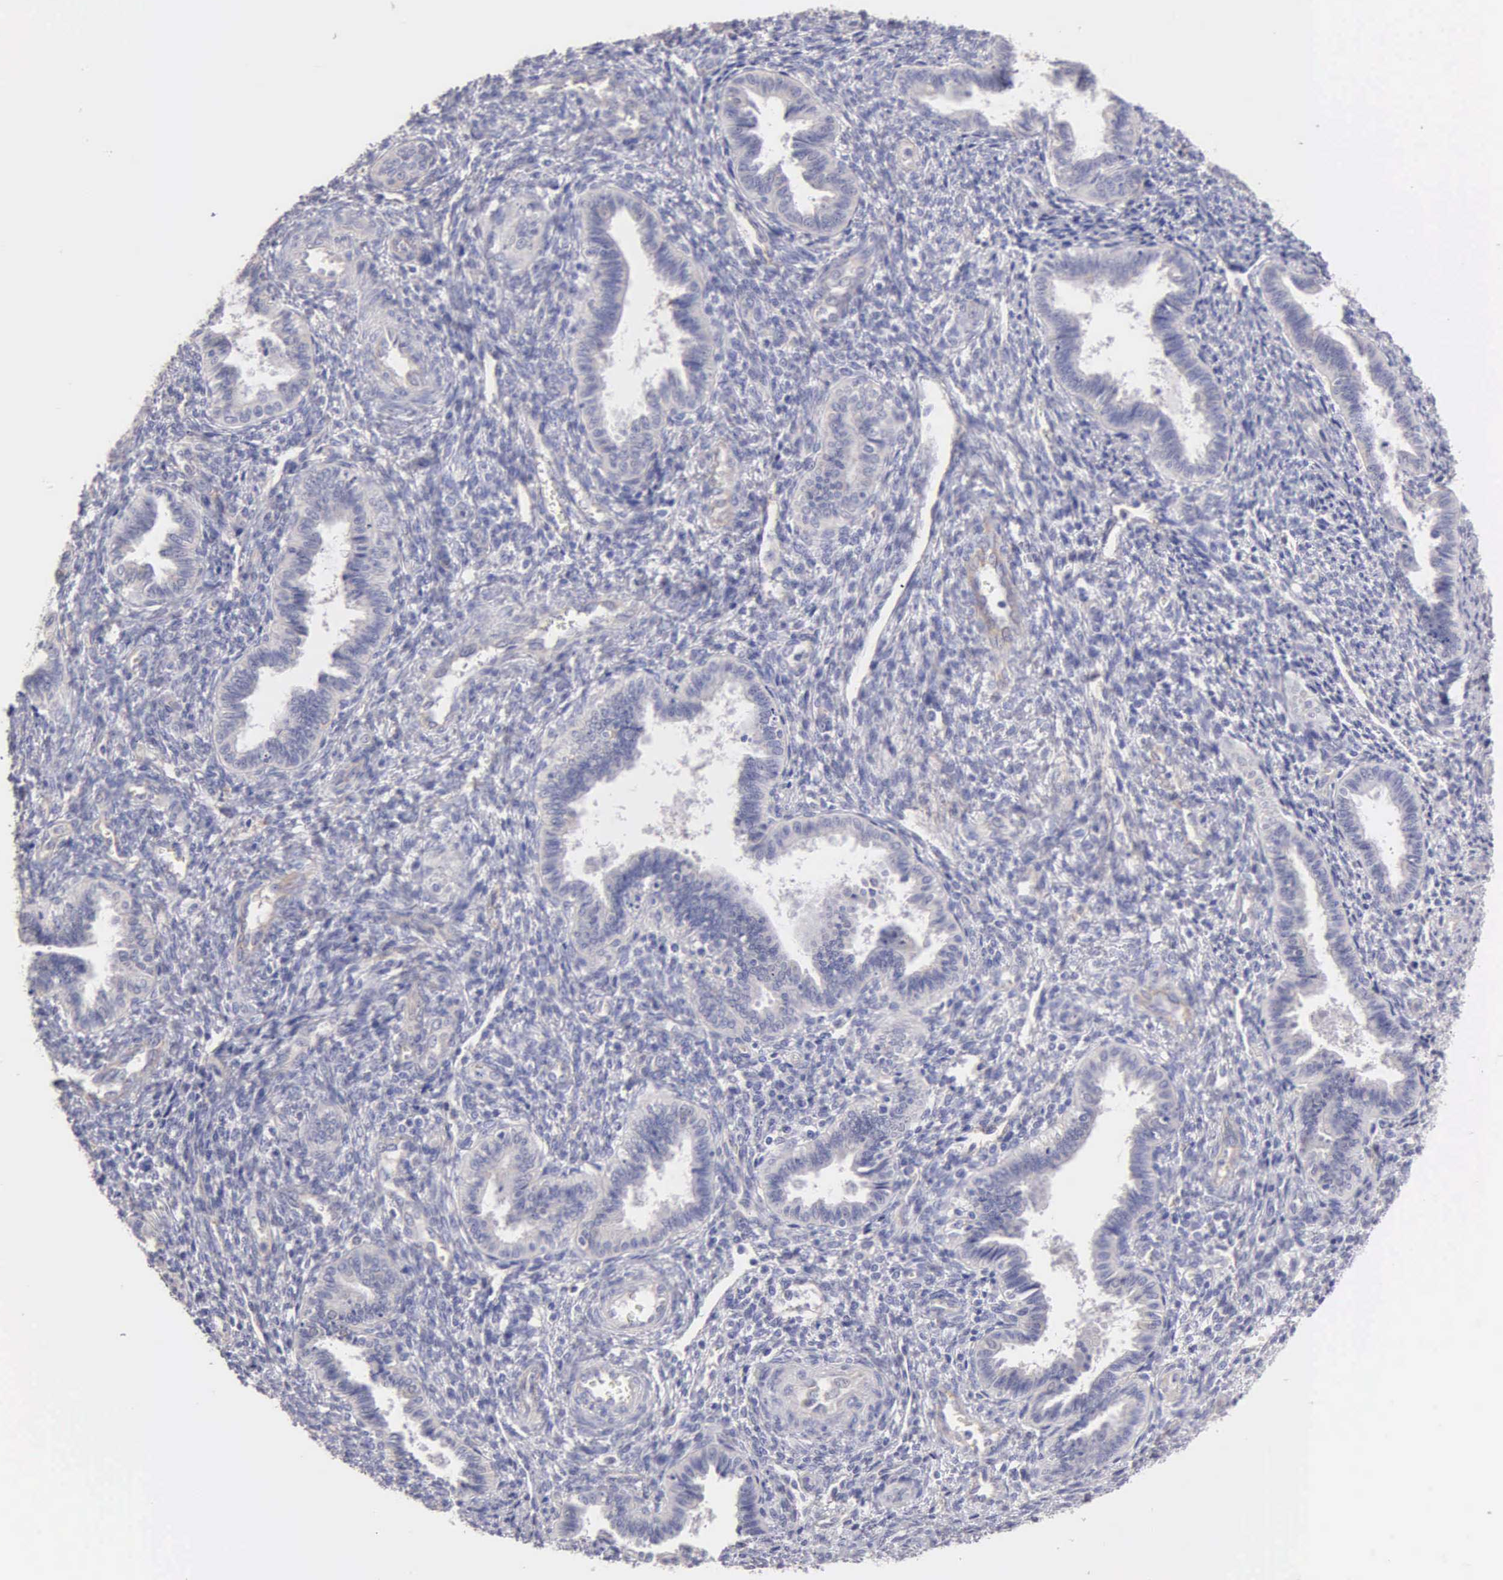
{"staining": {"intensity": "negative", "quantity": "none", "location": "none"}, "tissue": "endometrium", "cell_type": "Cells in endometrial stroma", "image_type": "normal", "snomed": [{"axis": "morphology", "description": "Normal tissue, NOS"}, {"axis": "topography", "description": "Endometrium"}], "caption": "This histopathology image is of unremarkable endometrium stained with immunohistochemistry (IHC) to label a protein in brown with the nuclei are counter-stained blue. There is no expression in cells in endometrial stroma. (DAB (3,3'-diaminobenzidine) IHC with hematoxylin counter stain).", "gene": "APP", "patient": {"sex": "female", "age": 36}}